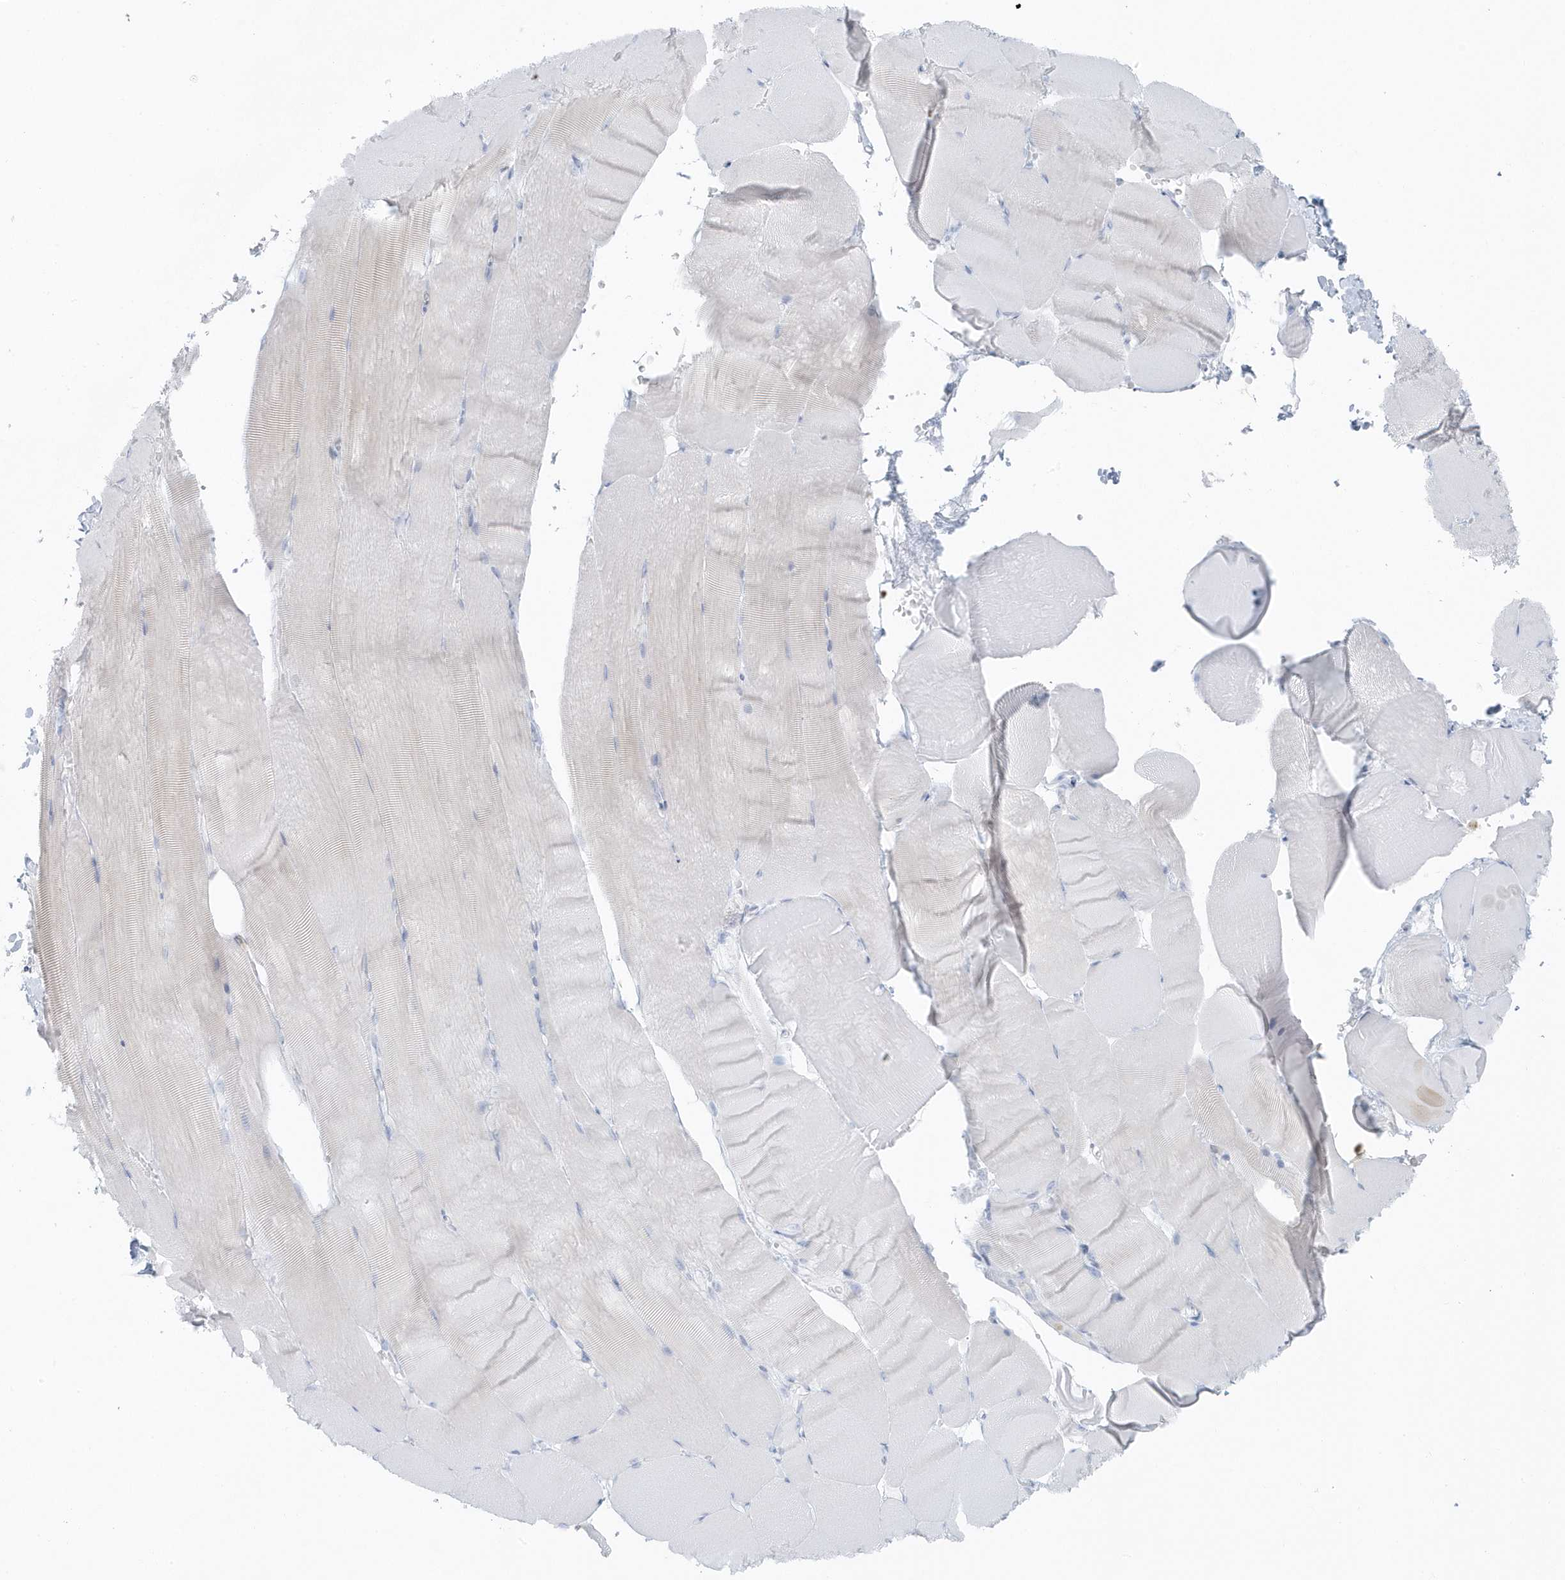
{"staining": {"intensity": "negative", "quantity": "none", "location": "none"}, "tissue": "skeletal muscle", "cell_type": "Myocytes", "image_type": "normal", "snomed": [{"axis": "morphology", "description": "Normal tissue, NOS"}, {"axis": "topography", "description": "Skeletal muscle"}, {"axis": "topography", "description": "Parathyroid gland"}], "caption": "DAB (3,3'-diaminobenzidine) immunohistochemical staining of unremarkable skeletal muscle reveals no significant expression in myocytes. (Stains: DAB (3,3'-diaminobenzidine) immunohistochemistry with hematoxylin counter stain, Microscopy: brightfield microscopy at high magnification).", "gene": "SMIM34", "patient": {"sex": "female", "age": 37}}